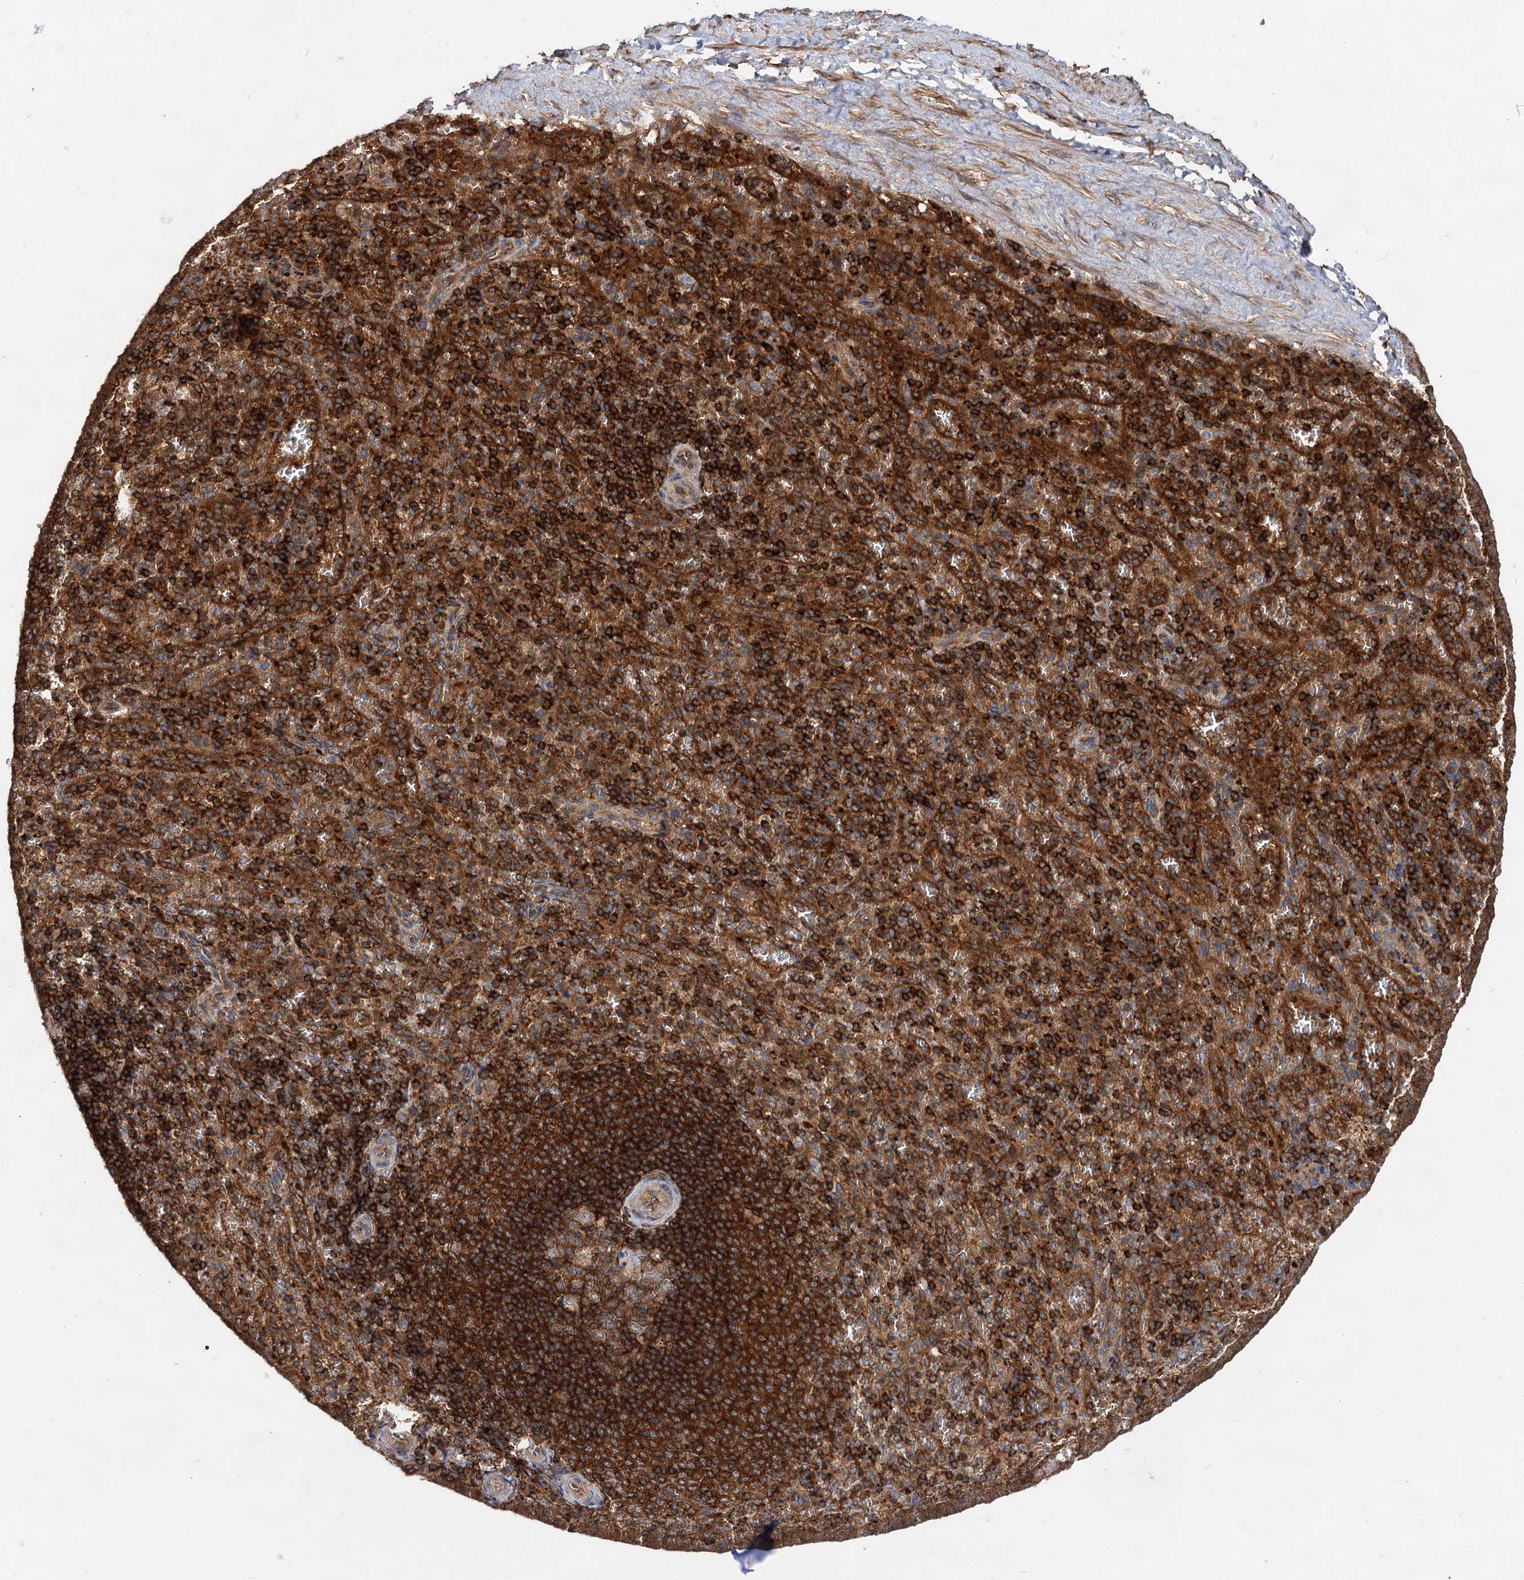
{"staining": {"intensity": "strong", "quantity": ">75%", "location": "cytoplasmic/membranous"}, "tissue": "spleen", "cell_type": "Cells in red pulp", "image_type": "normal", "snomed": [{"axis": "morphology", "description": "Normal tissue, NOS"}, {"axis": "topography", "description": "Spleen"}], "caption": "Strong cytoplasmic/membranous positivity is seen in about >75% of cells in red pulp in unremarkable spleen.", "gene": "PACS1", "patient": {"sex": "female", "age": 21}}